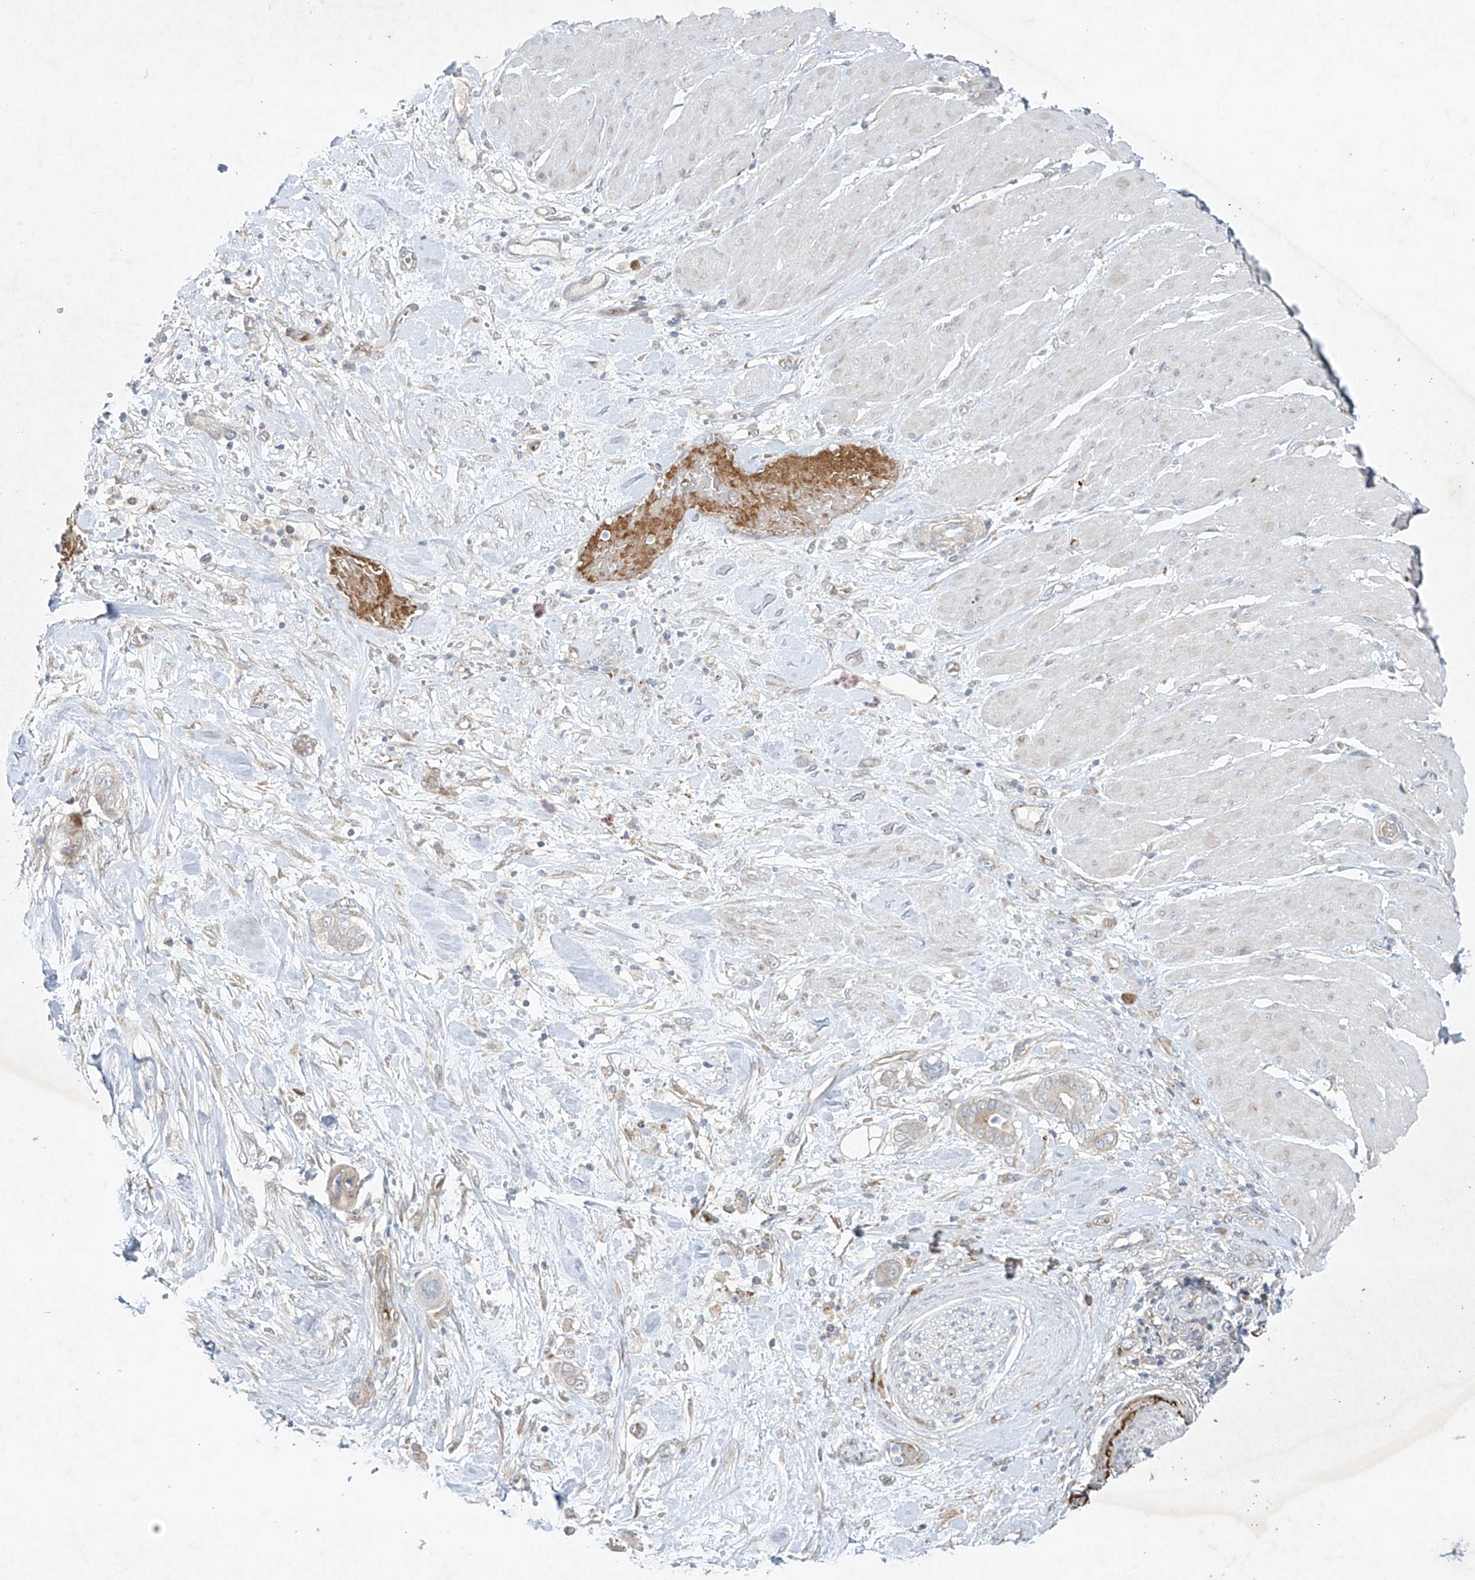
{"staining": {"intensity": "weak", "quantity": "<25%", "location": "cytoplasmic/membranous"}, "tissue": "pancreatic cancer", "cell_type": "Tumor cells", "image_type": "cancer", "snomed": [{"axis": "morphology", "description": "Adenocarcinoma, NOS"}, {"axis": "topography", "description": "Pancreas"}], "caption": "DAB (3,3'-diaminobenzidine) immunohistochemical staining of human adenocarcinoma (pancreatic) demonstrates no significant expression in tumor cells.", "gene": "TJAP1", "patient": {"sex": "male", "age": 68}}